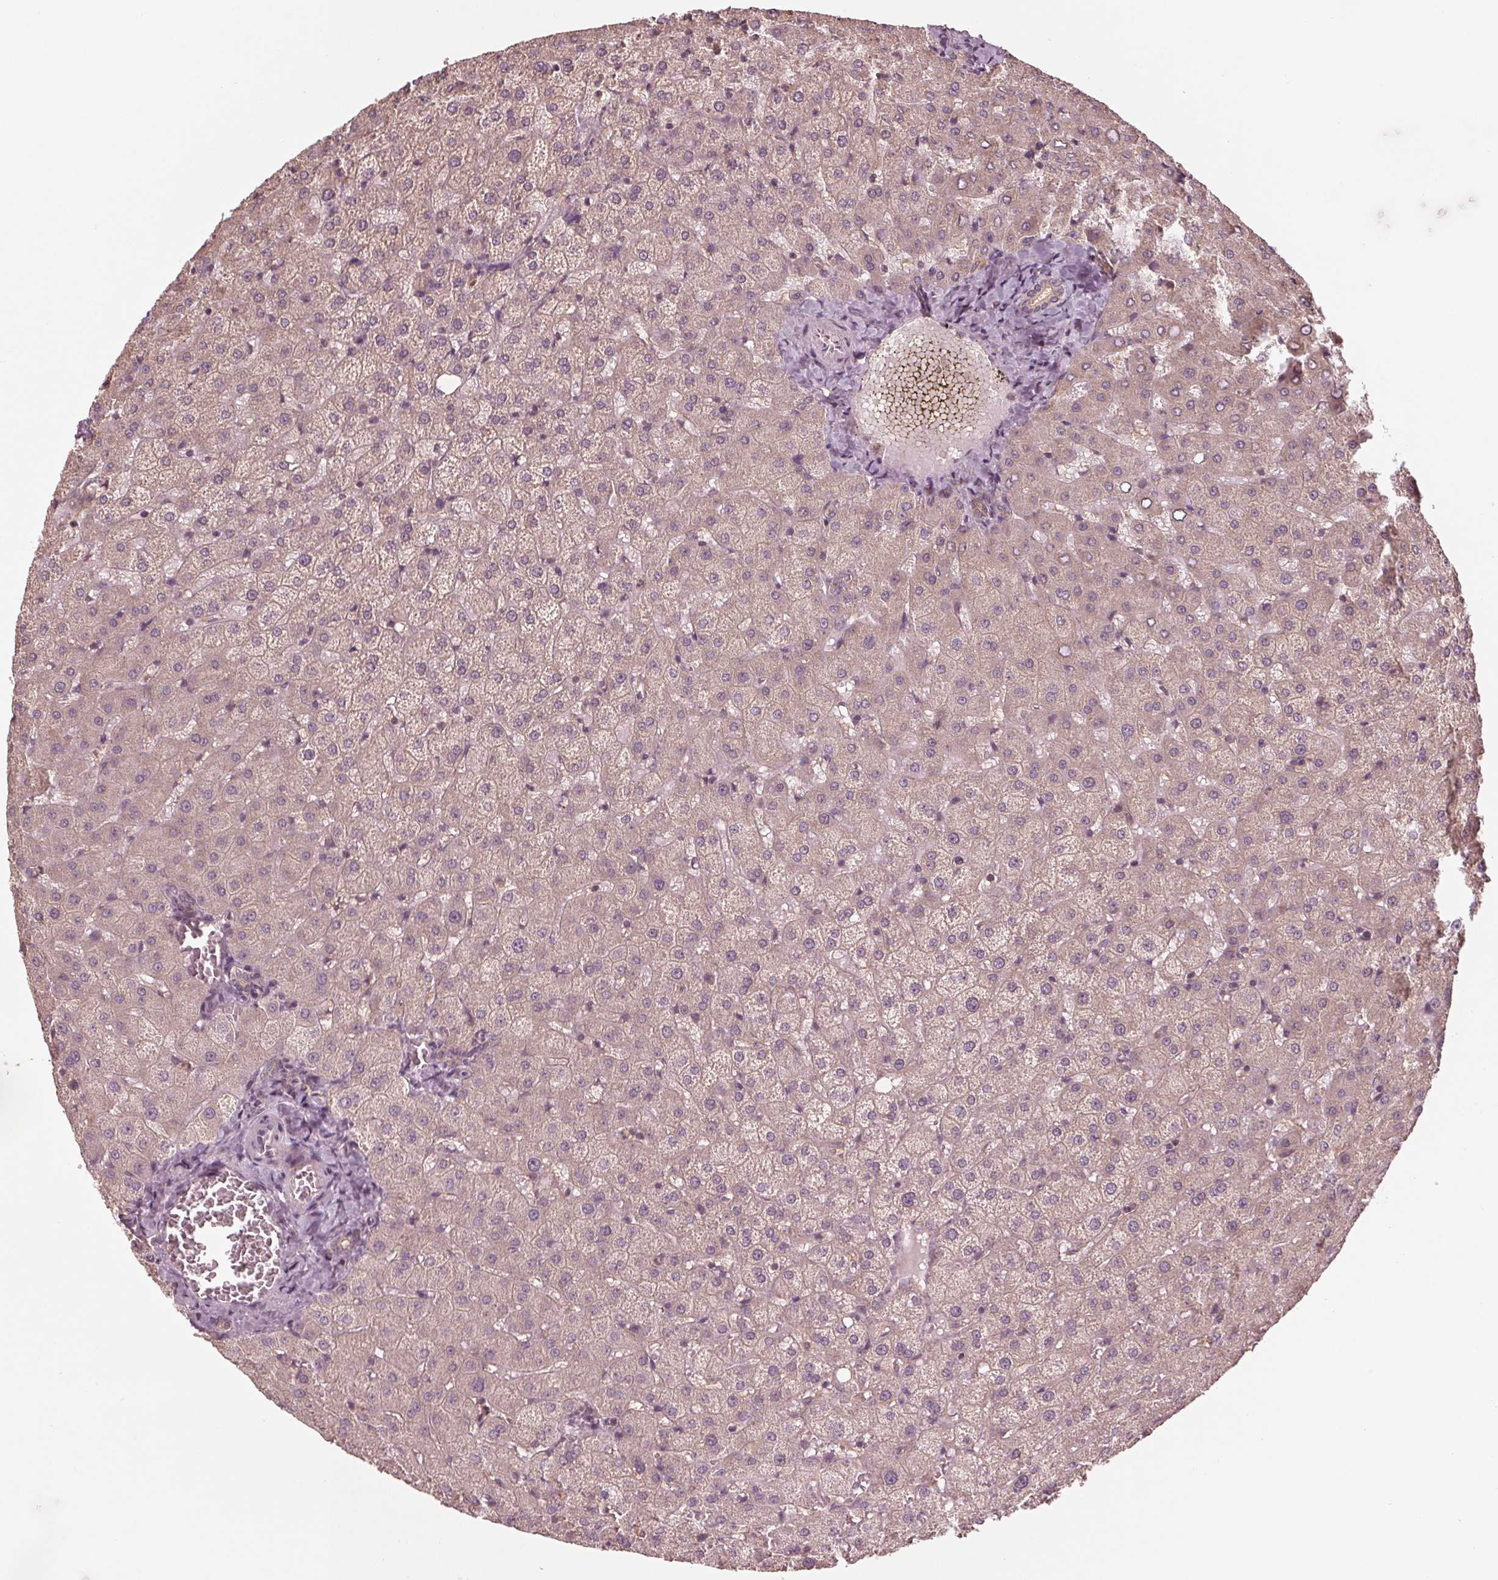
{"staining": {"intensity": "weak", "quantity": "25%-75%", "location": "cytoplasmic/membranous"}, "tissue": "liver", "cell_type": "Cholangiocytes", "image_type": "normal", "snomed": [{"axis": "morphology", "description": "Normal tissue, NOS"}, {"axis": "topography", "description": "Liver"}], "caption": "Protein expression by immunohistochemistry displays weak cytoplasmic/membranous staining in about 25%-75% of cholangiocytes in normal liver. Using DAB (3,3'-diaminobenzidine) (brown) and hematoxylin (blue) stains, captured at high magnification using brightfield microscopy.", "gene": "GNB2", "patient": {"sex": "female", "age": 50}}